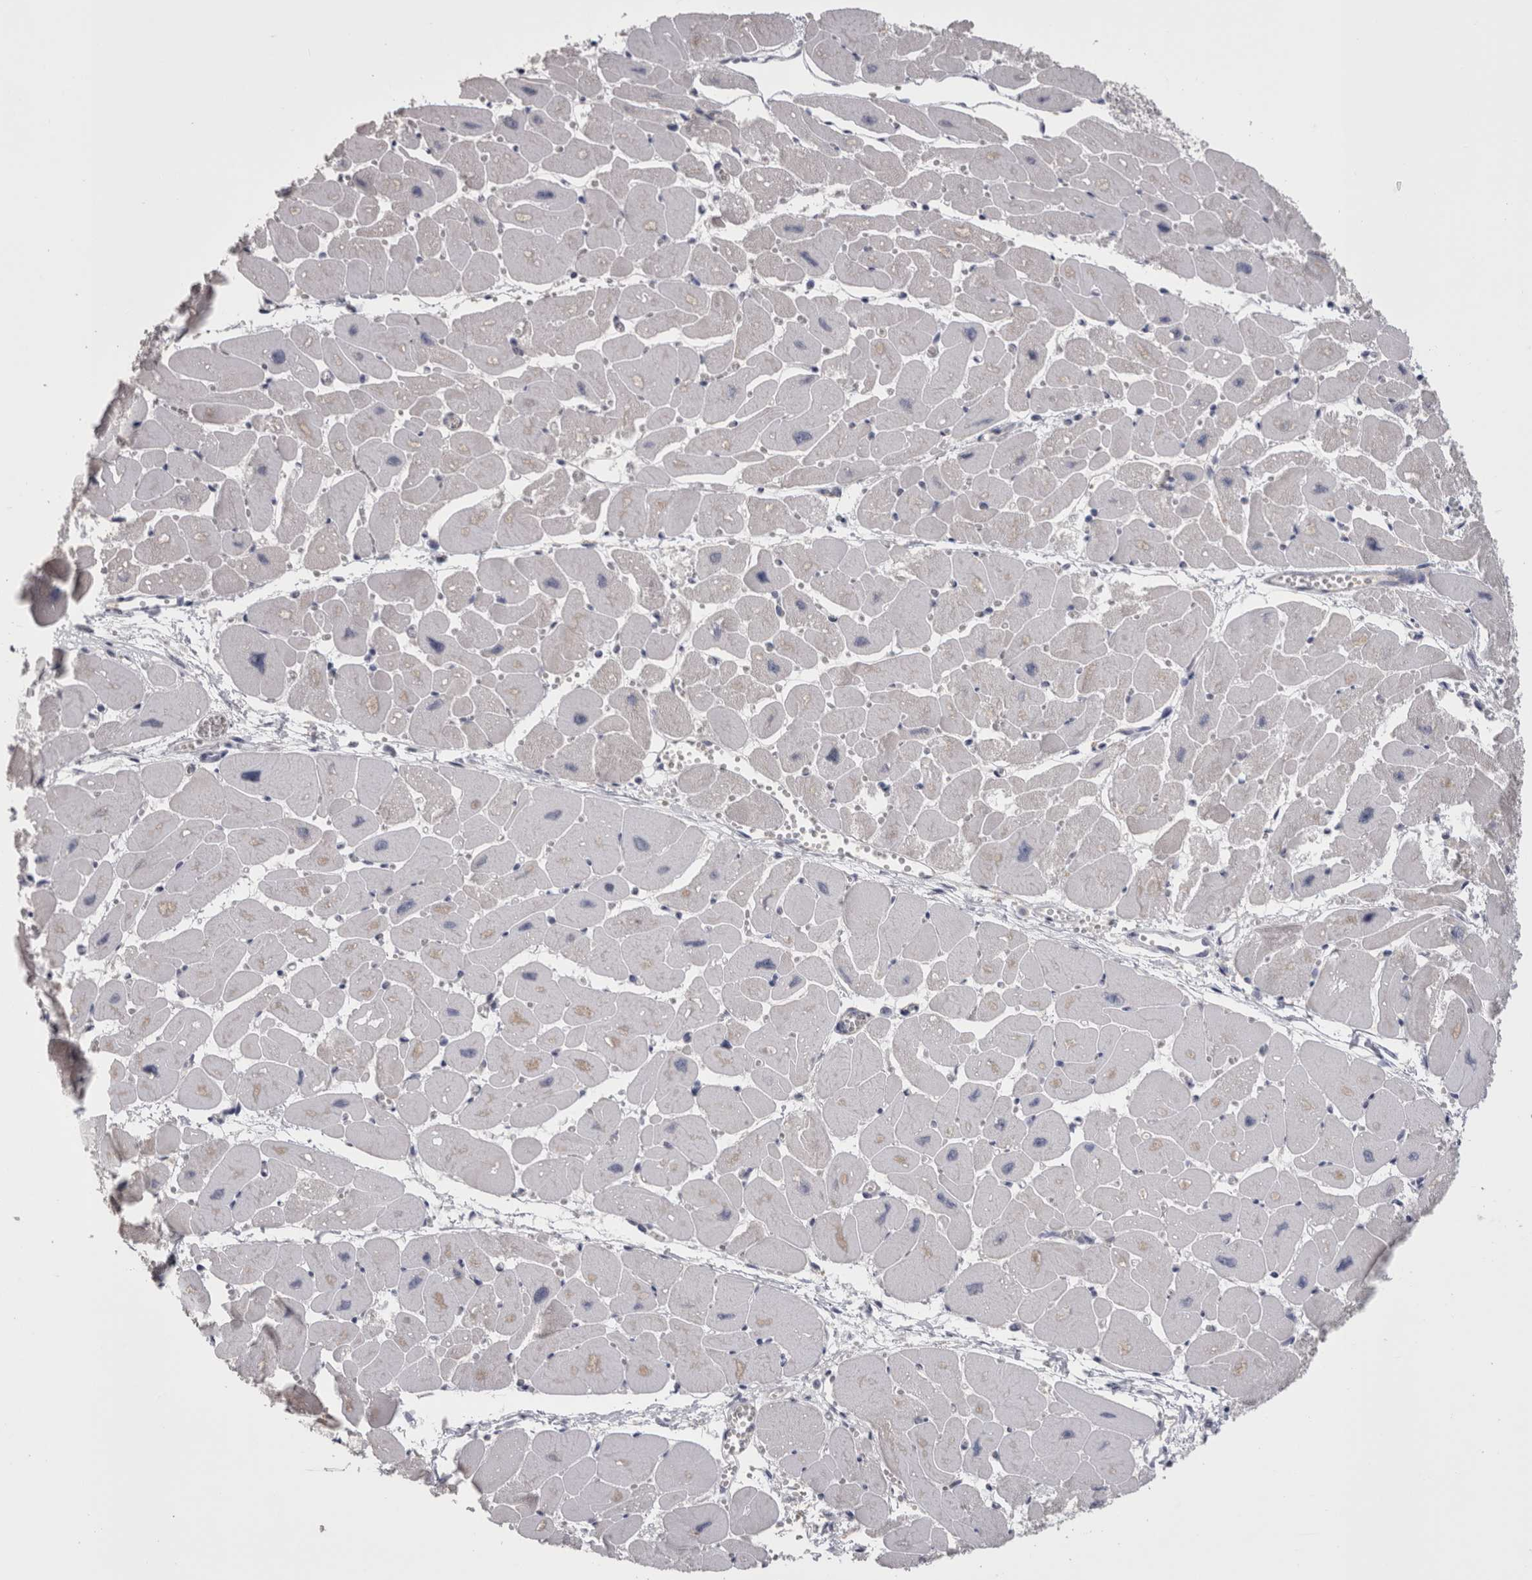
{"staining": {"intensity": "negative", "quantity": "none", "location": "none"}, "tissue": "heart muscle", "cell_type": "Cardiomyocytes", "image_type": "normal", "snomed": [{"axis": "morphology", "description": "Normal tissue, NOS"}, {"axis": "topography", "description": "Heart"}], "caption": "High magnification brightfield microscopy of normal heart muscle stained with DAB (brown) and counterstained with hematoxylin (blue): cardiomyocytes show no significant staining. (Stains: DAB IHC with hematoxylin counter stain, Microscopy: brightfield microscopy at high magnification).", "gene": "CDHR5", "patient": {"sex": "female", "age": 54}}